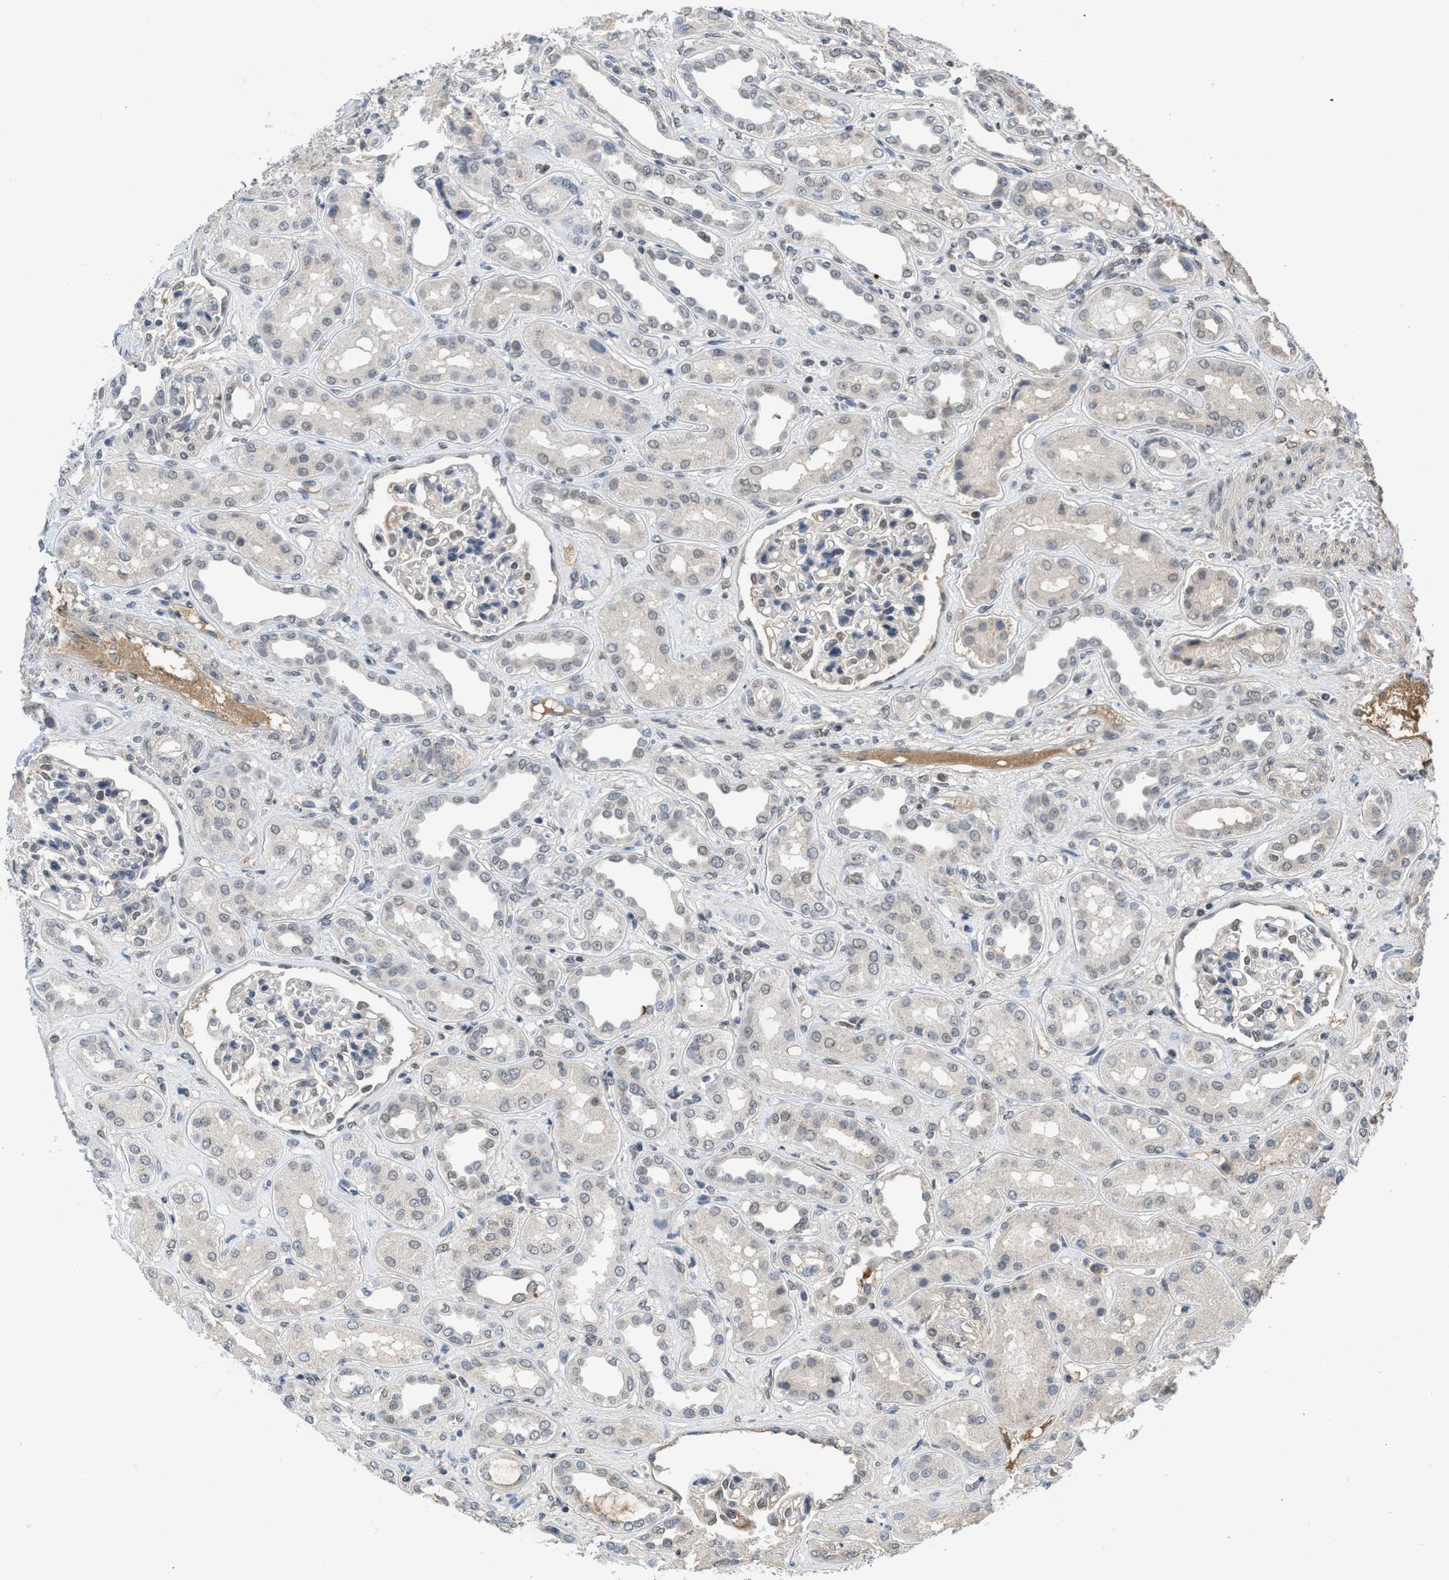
{"staining": {"intensity": "moderate", "quantity": "<25%", "location": "nuclear"}, "tissue": "kidney", "cell_type": "Cells in glomeruli", "image_type": "normal", "snomed": [{"axis": "morphology", "description": "Normal tissue, NOS"}, {"axis": "topography", "description": "Kidney"}], "caption": "A micrograph showing moderate nuclear expression in approximately <25% of cells in glomeruli in benign kidney, as visualized by brown immunohistochemical staining.", "gene": "TERF2IP", "patient": {"sex": "male", "age": 59}}